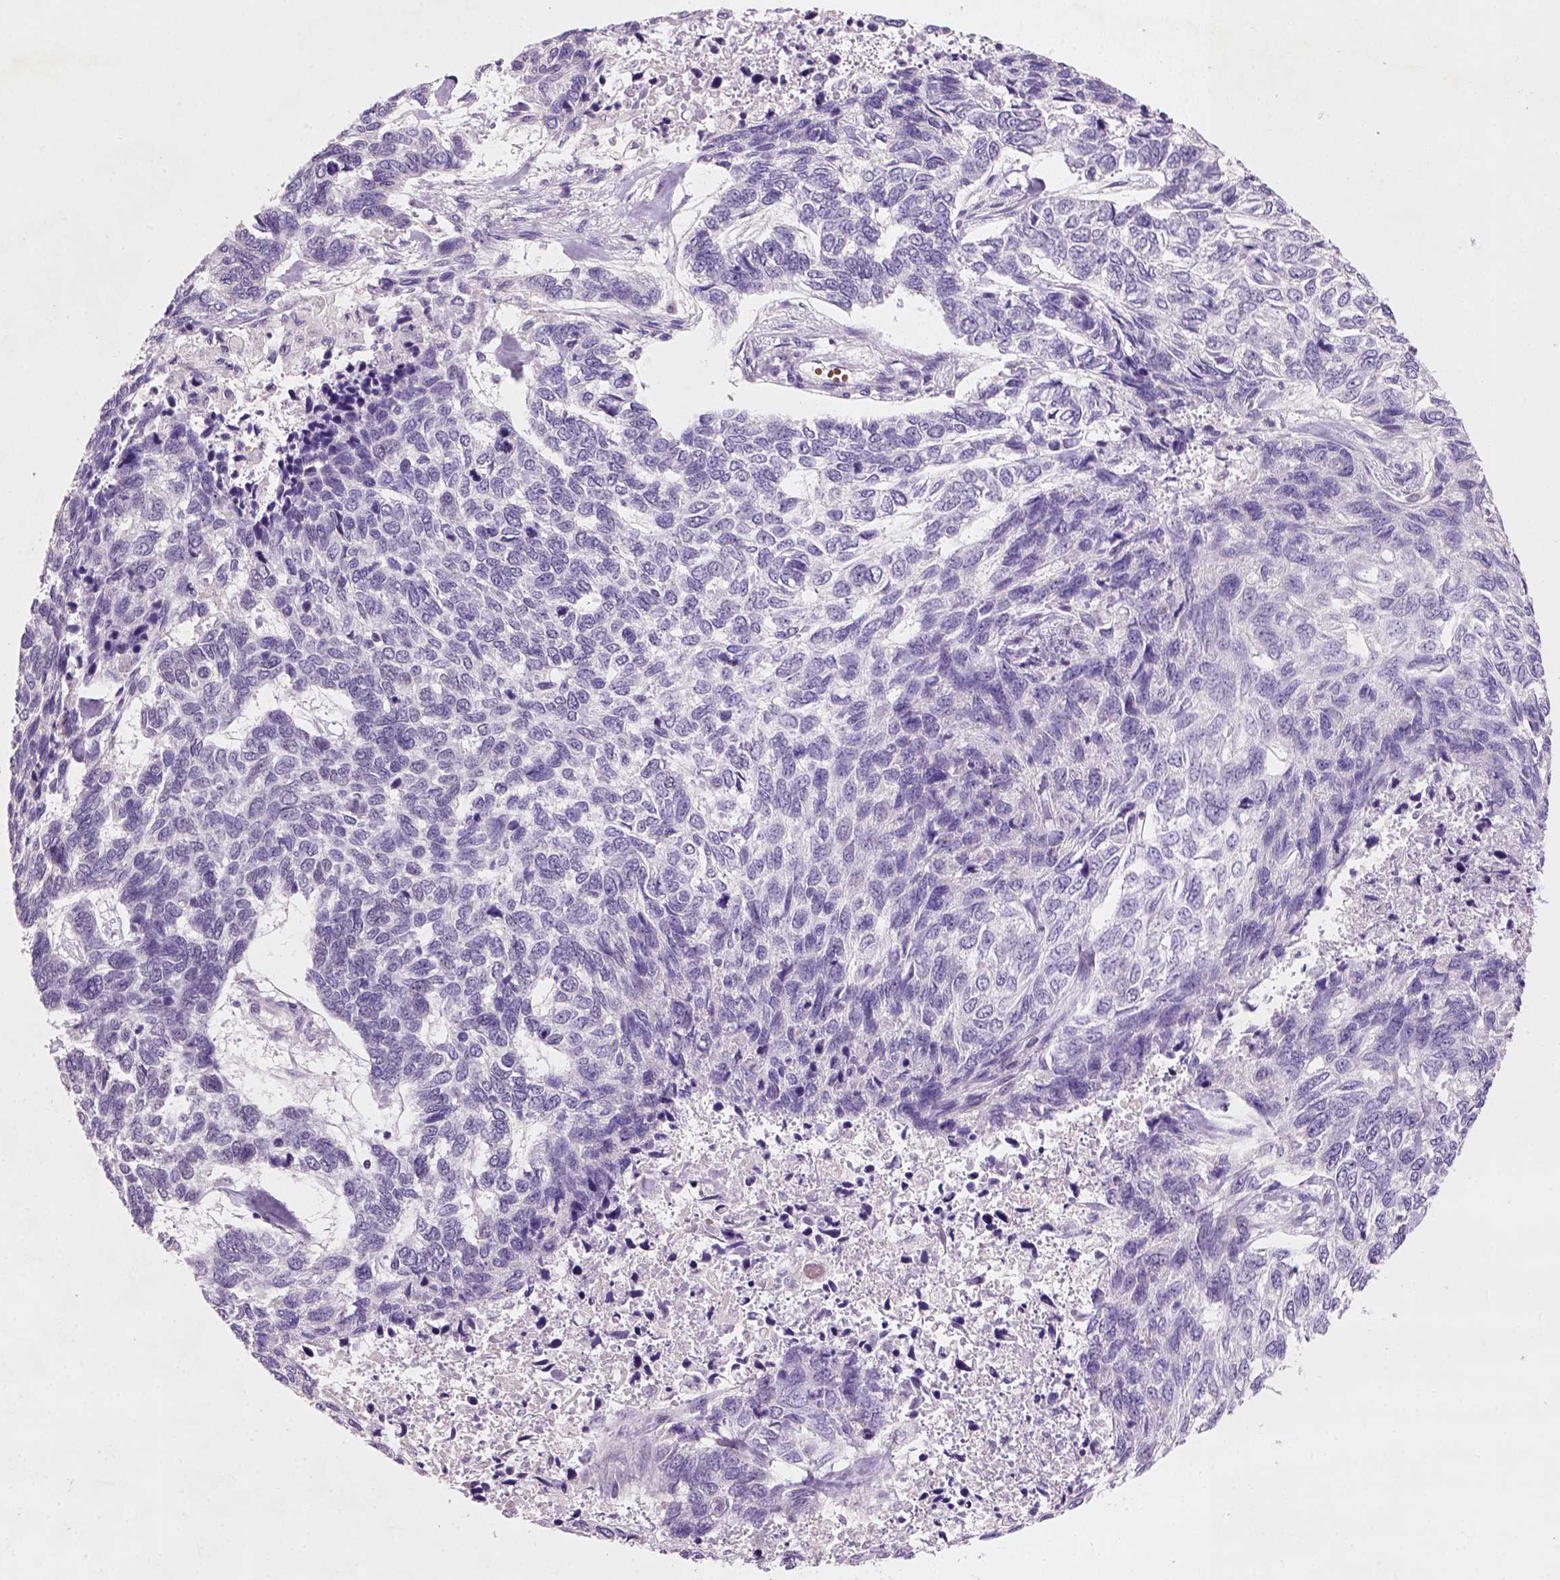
{"staining": {"intensity": "negative", "quantity": "none", "location": "none"}, "tissue": "skin cancer", "cell_type": "Tumor cells", "image_type": "cancer", "snomed": [{"axis": "morphology", "description": "Basal cell carcinoma"}, {"axis": "topography", "description": "Skin"}], "caption": "DAB immunohistochemical staining of human basal cell carcinoma (skin) shows no significant positivity in tumor cells.", "gene": "ZMAT4", "patient": {"sex": "female", "age": 65}}